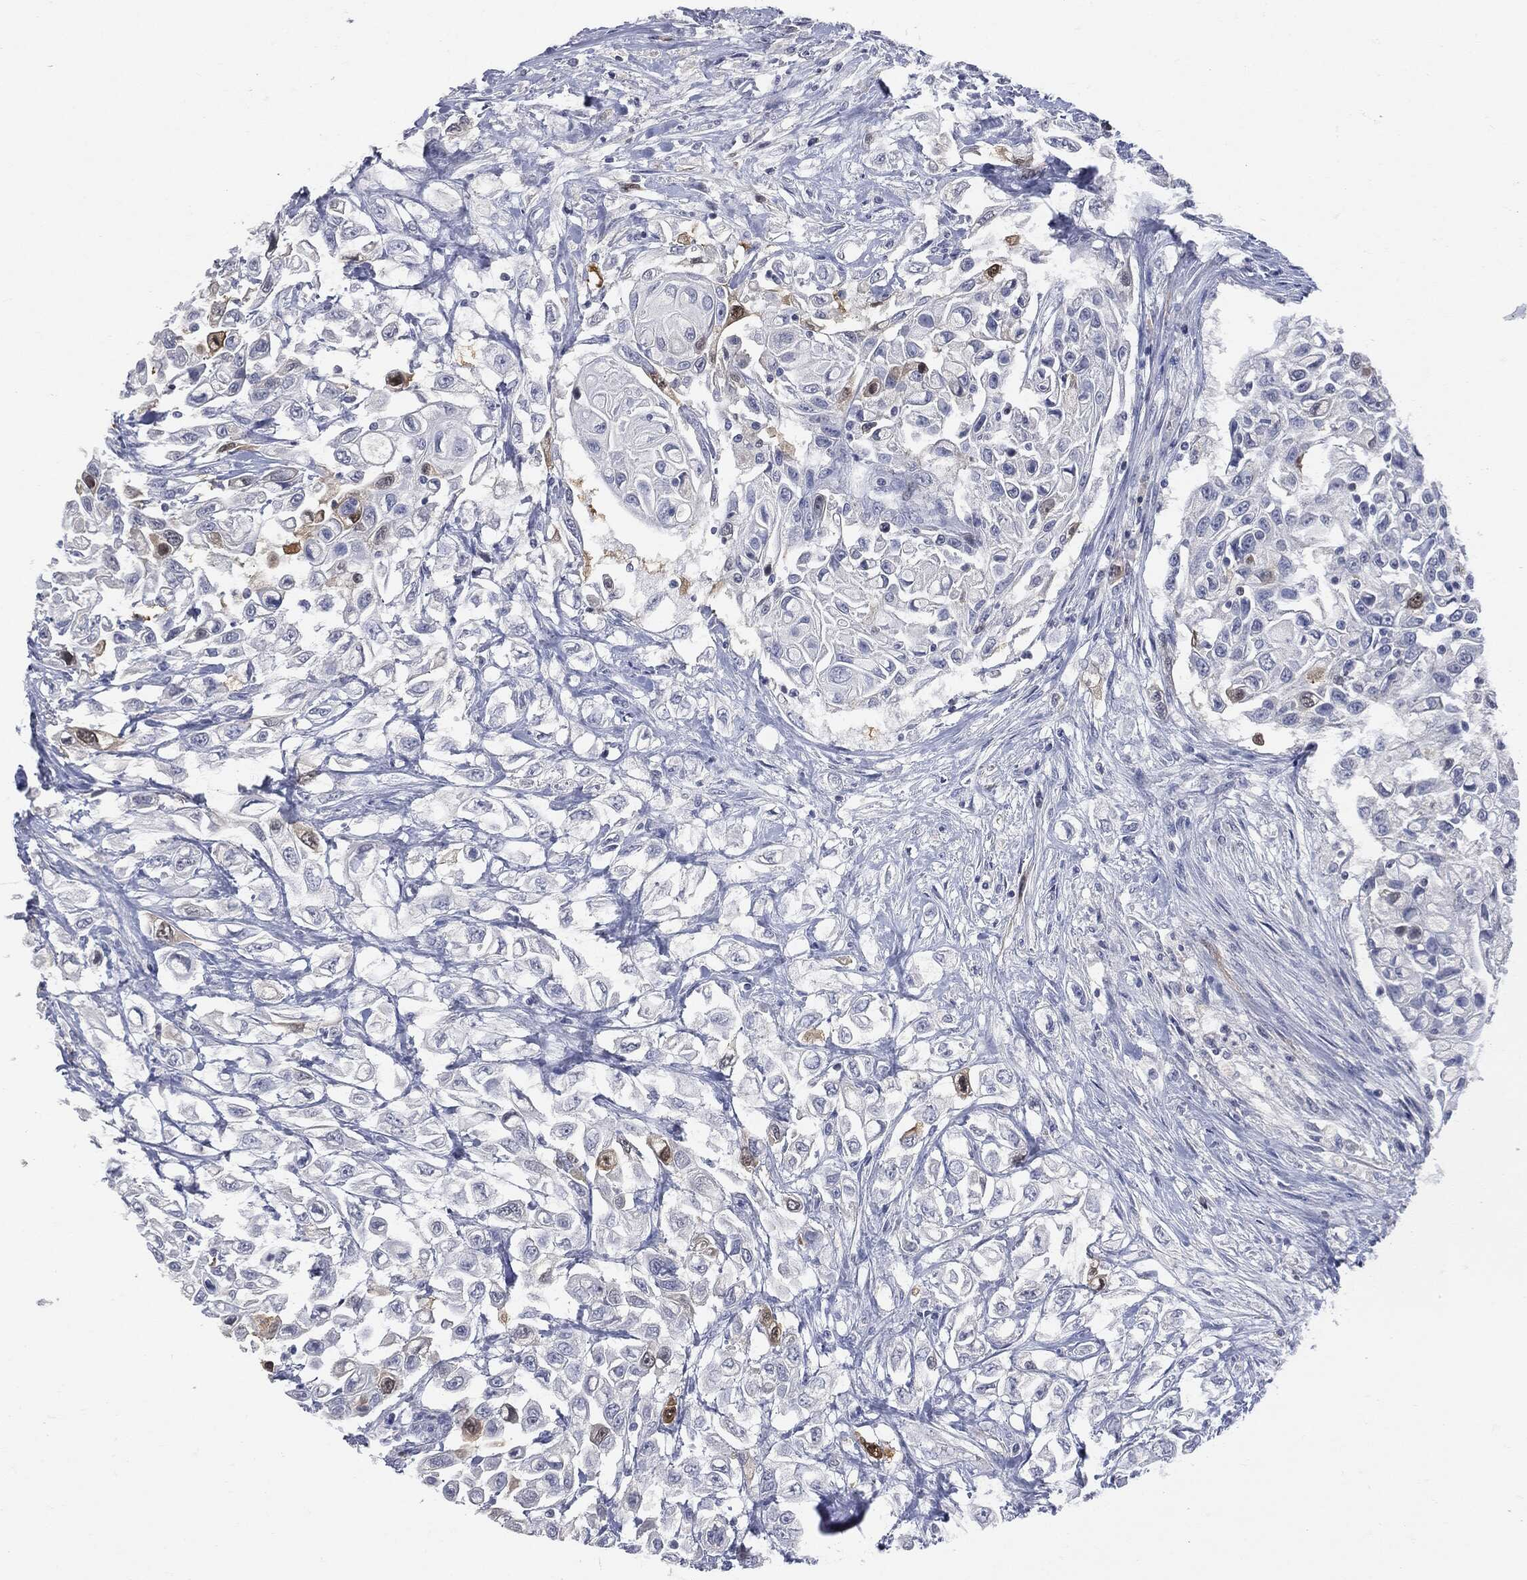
{"staining": {"intensity": "moderate", "quantity": "<25%", "location": "cytoplasmic/membranous"}, "tissue": "urothelial cancer", "cell_type": "Tumor cells", "image_type": "cancer", "snomed": [{"axis": "morphology", "description": "Urothelial carcinoma, High grade"}, {"axis": "topography", "description": "Urinary bladder"}], "caption": "High-grade urothelial carcinoma stained with DAB immunohistochemistry (IHC) demonstrates low levels of moderate cytoplasmic/membranous positivity in approximately <25% of tumor cells.", "gene": "UBE2C", "patient": {"sex": "female", "age": 56}}